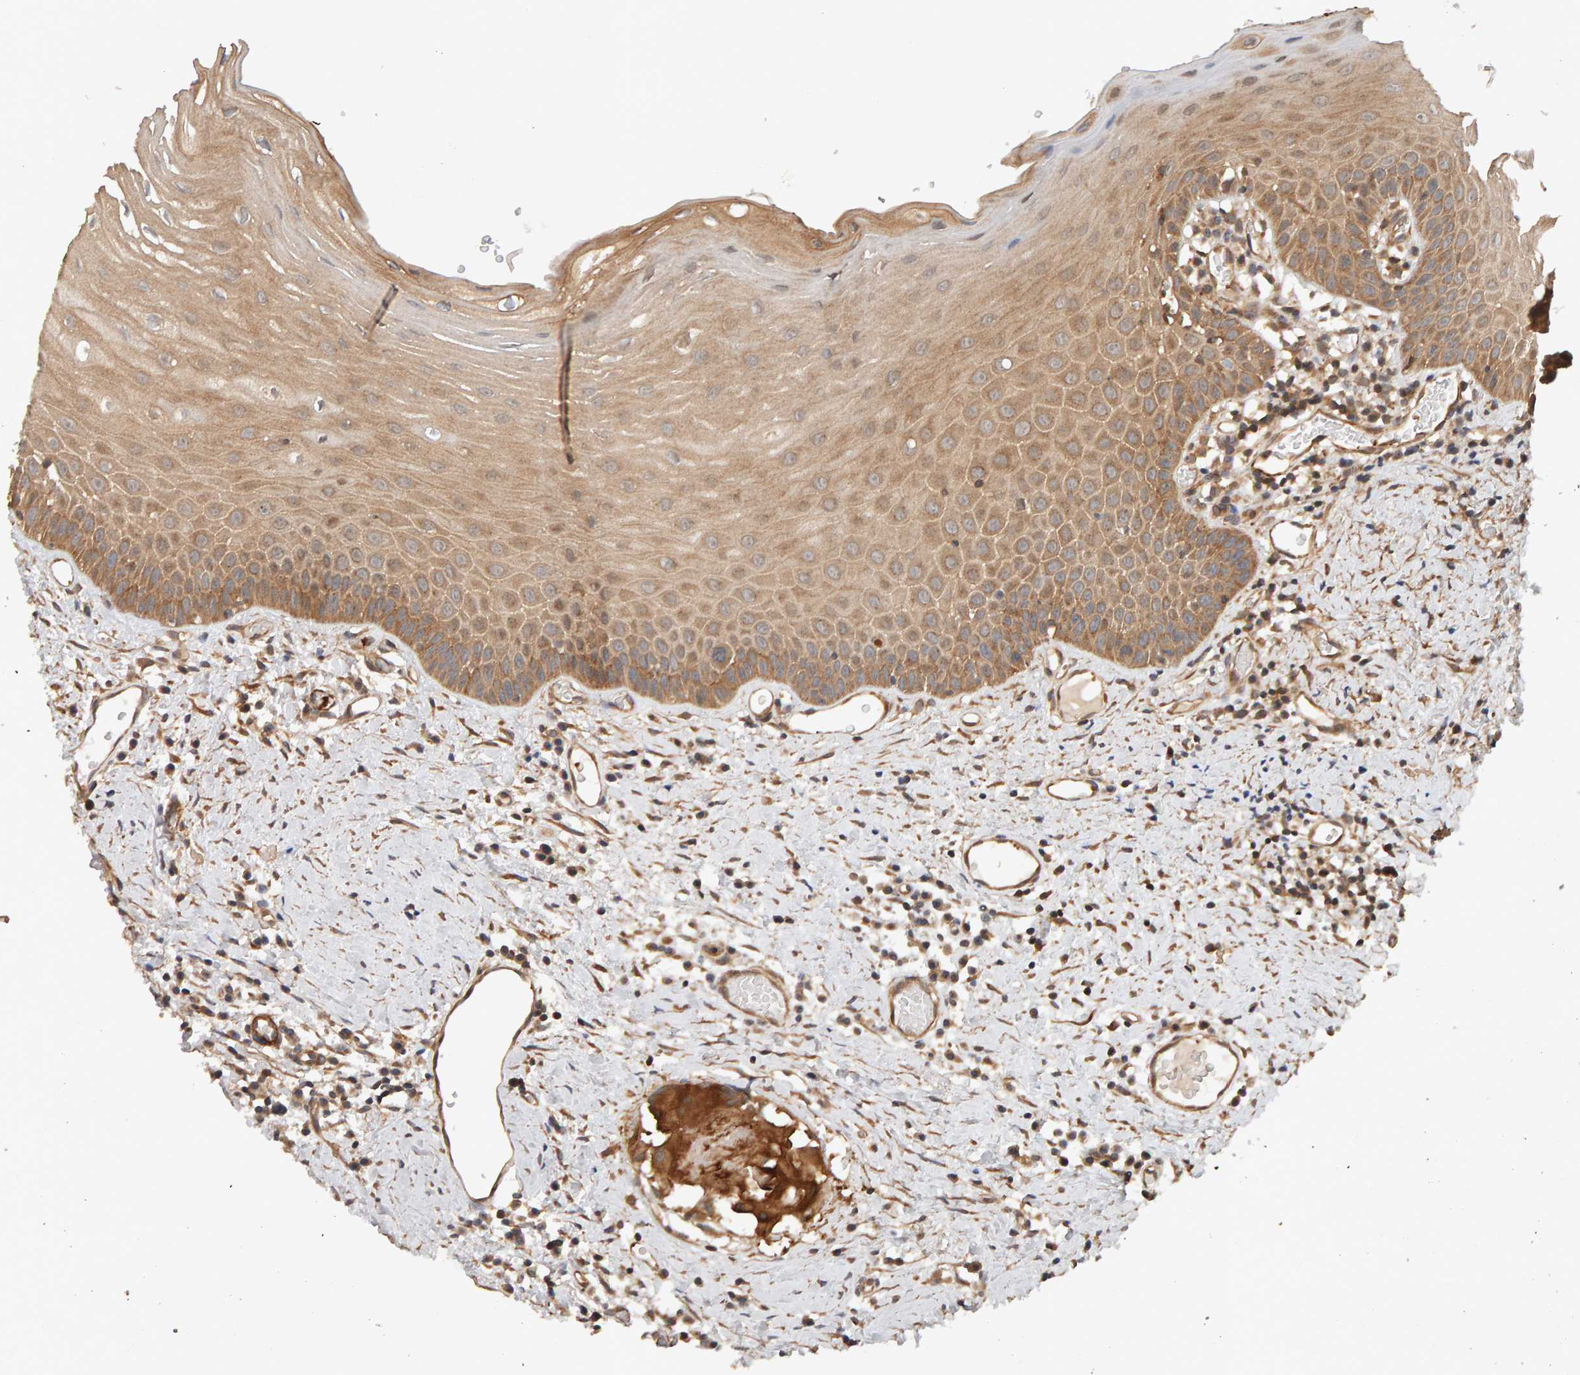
{"staining": {"intensity": "moderate", "quantity": ">75%", "location": "cytoplasmic/membranous"}, "tissue": "oral mucosa", "cell_type": "Squamous epithelial cells", "image_type": "normal", "snomed": [{"axis": "morphology", "description": "Normal tissue, NOS"}, {"axis": "topography", "description": "Skeletal muscle"}, {"axis": "topography", "description": "Oral tissue"}, {"axis": "topography", "description": "Peripheral nerve tissue"}], "caption": "Moderate cytoplasmic/membranous positivity for a protein is identified in about >75% of squamous epithelial cells of normal oral mucosa using immunohistochemistry.", "gene": "SYNRG", "patient": {"sex": "female", "age": 84}}